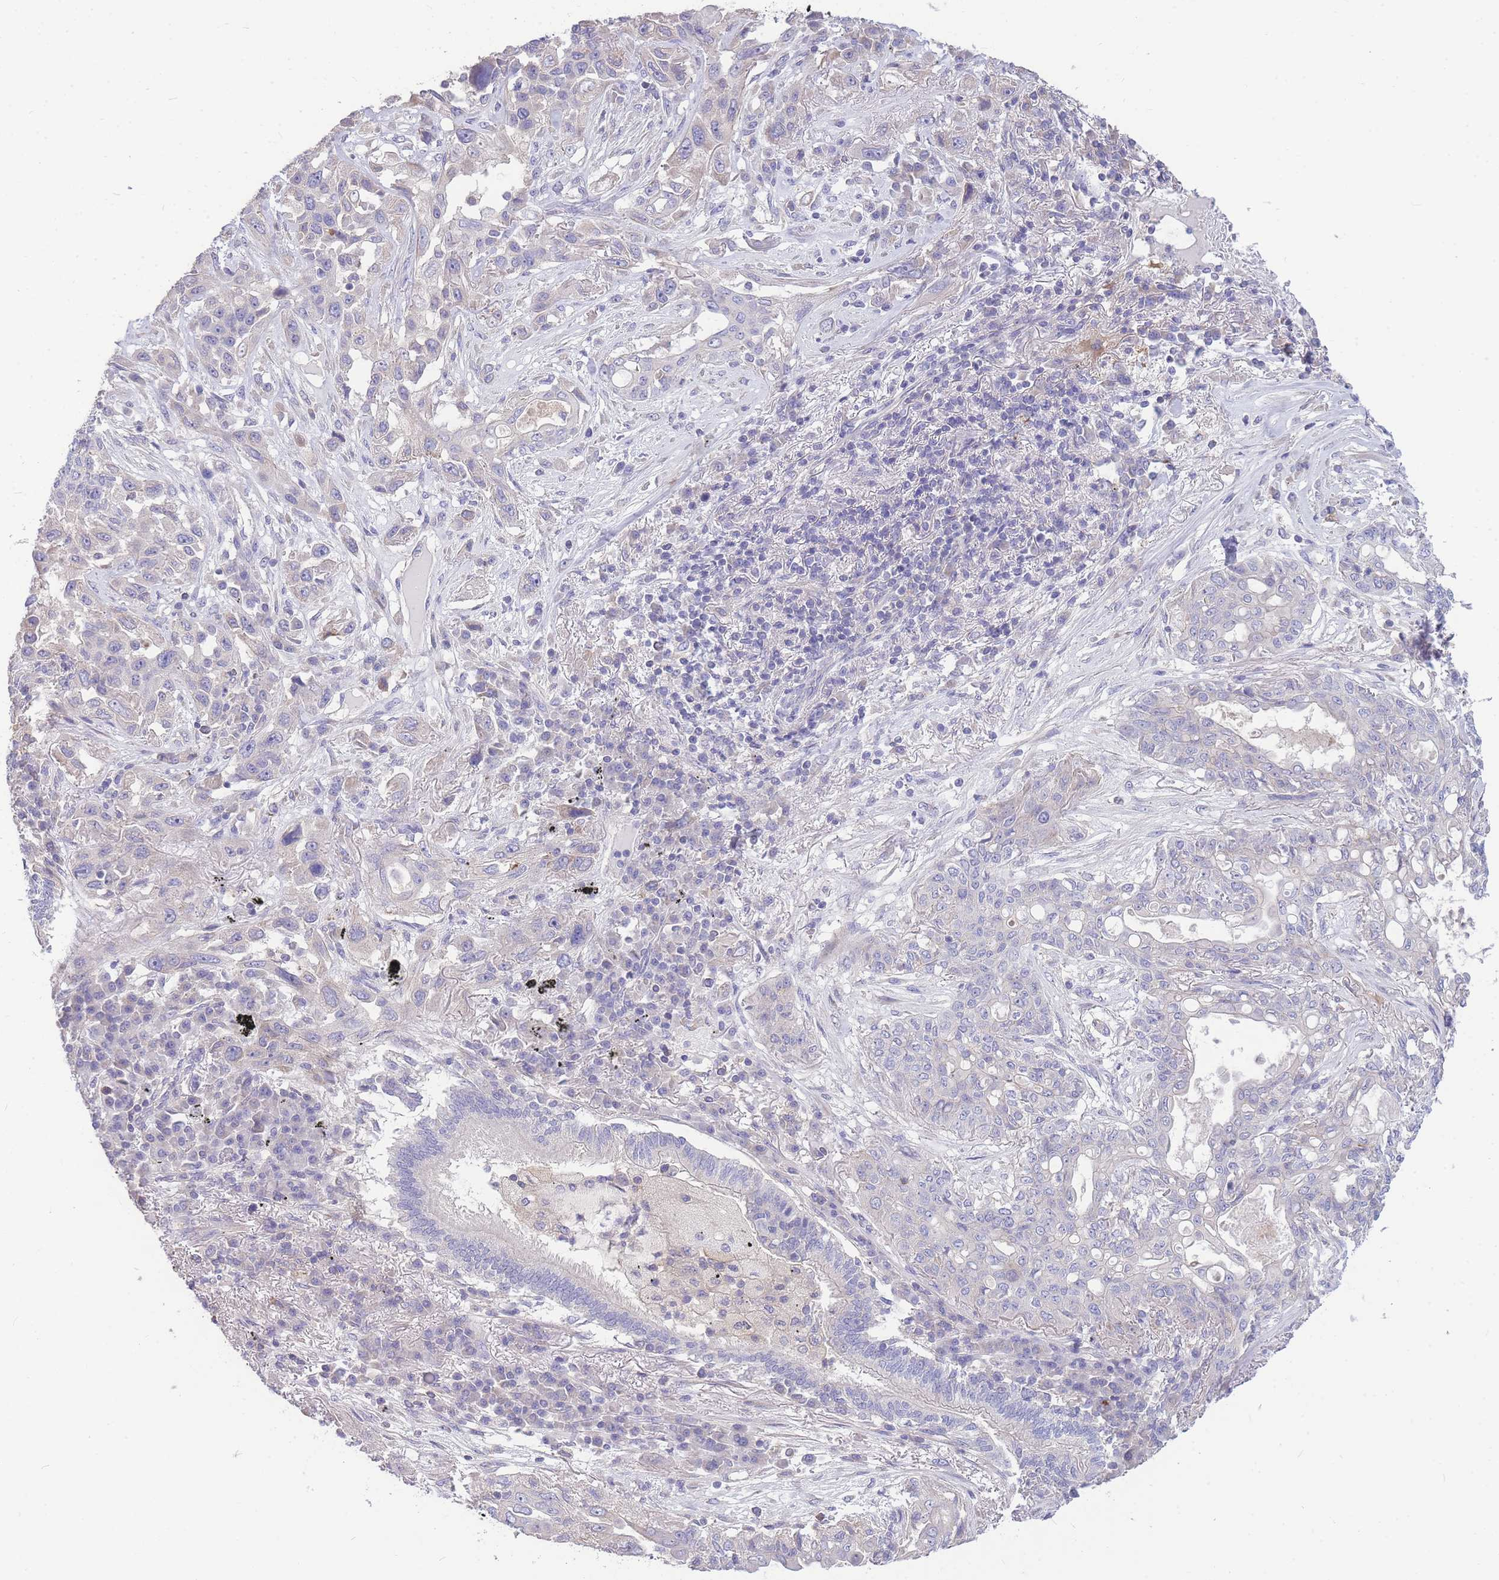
{"staining": {"intensity": "negative", "quantity": "none", "location": "none"}, "tissue": "lung cancer", "cell_type": "Tumor cells", "image_type": "cancer", "snomed": [{"axis": "morphology", "description": "Squamous cell carcinoma, NOS"}, {"axis": "topography", "description": "Lung"}], "caption": "Human lung cancer (squamous cell carcinoma) stained for a protein using immunohistochemistry (IHC) shows no positivity in tumor cells.", "gene": "OR5T1", "patient": {"sex": "female", "age": 70}}